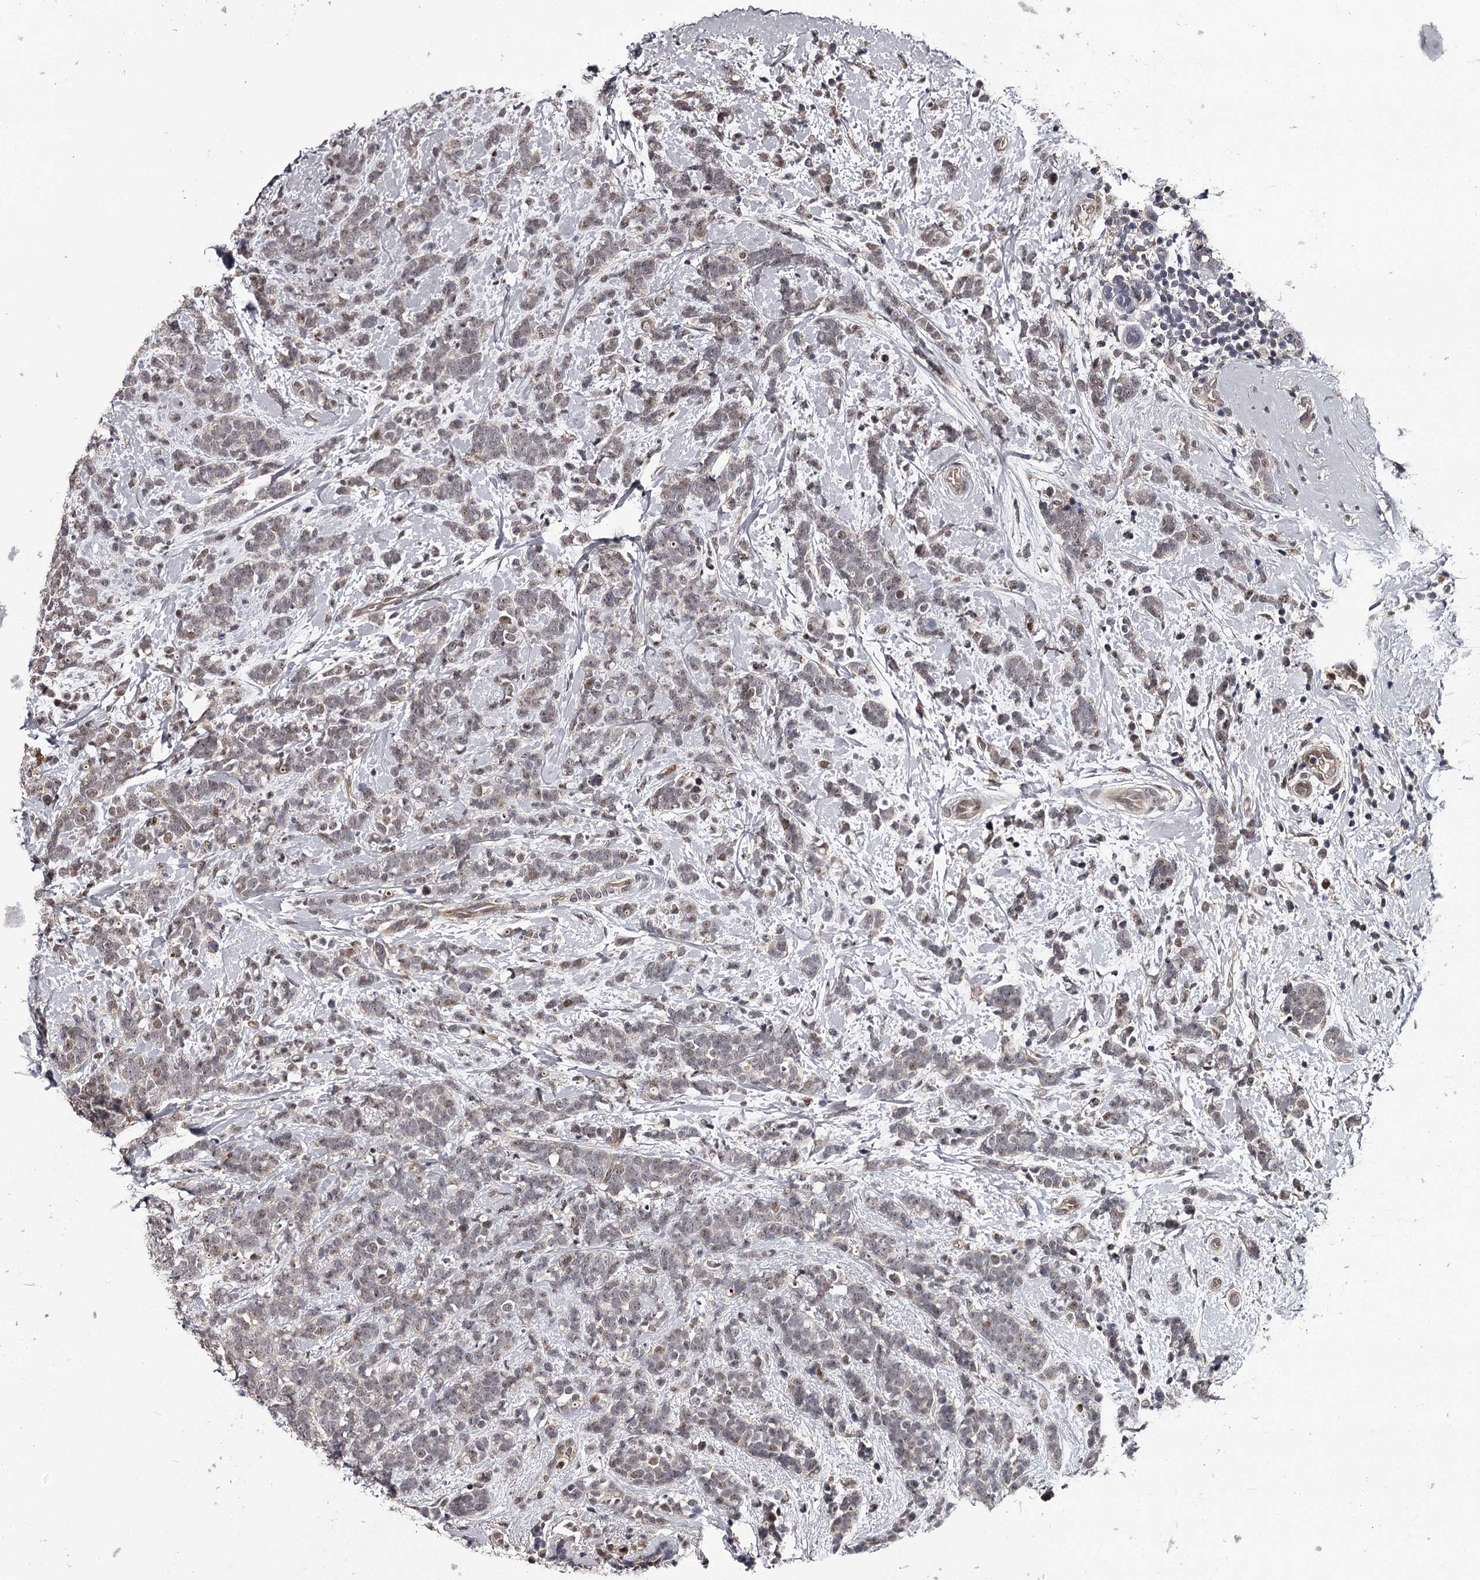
{"staining": {"intensity": "weak", "quantity": "25%-75%", "location": "nuclear"}, "tissue": "breast cancer", "cell_type": "Tumor cells", "image_type": "cancer", "snomed": [{"axis": "morphology", "description": "Lobular carcinoma"}, {"axis": "topography", "description": "Breast"}], "caption": "Breast lobular carcinoma stained for a protein (brown) shows weak nuclear positive staining in approximately 25%-75% of tumor cells.", "gene": "RNF44", "patient": {"sex": "female", "age": 58}}